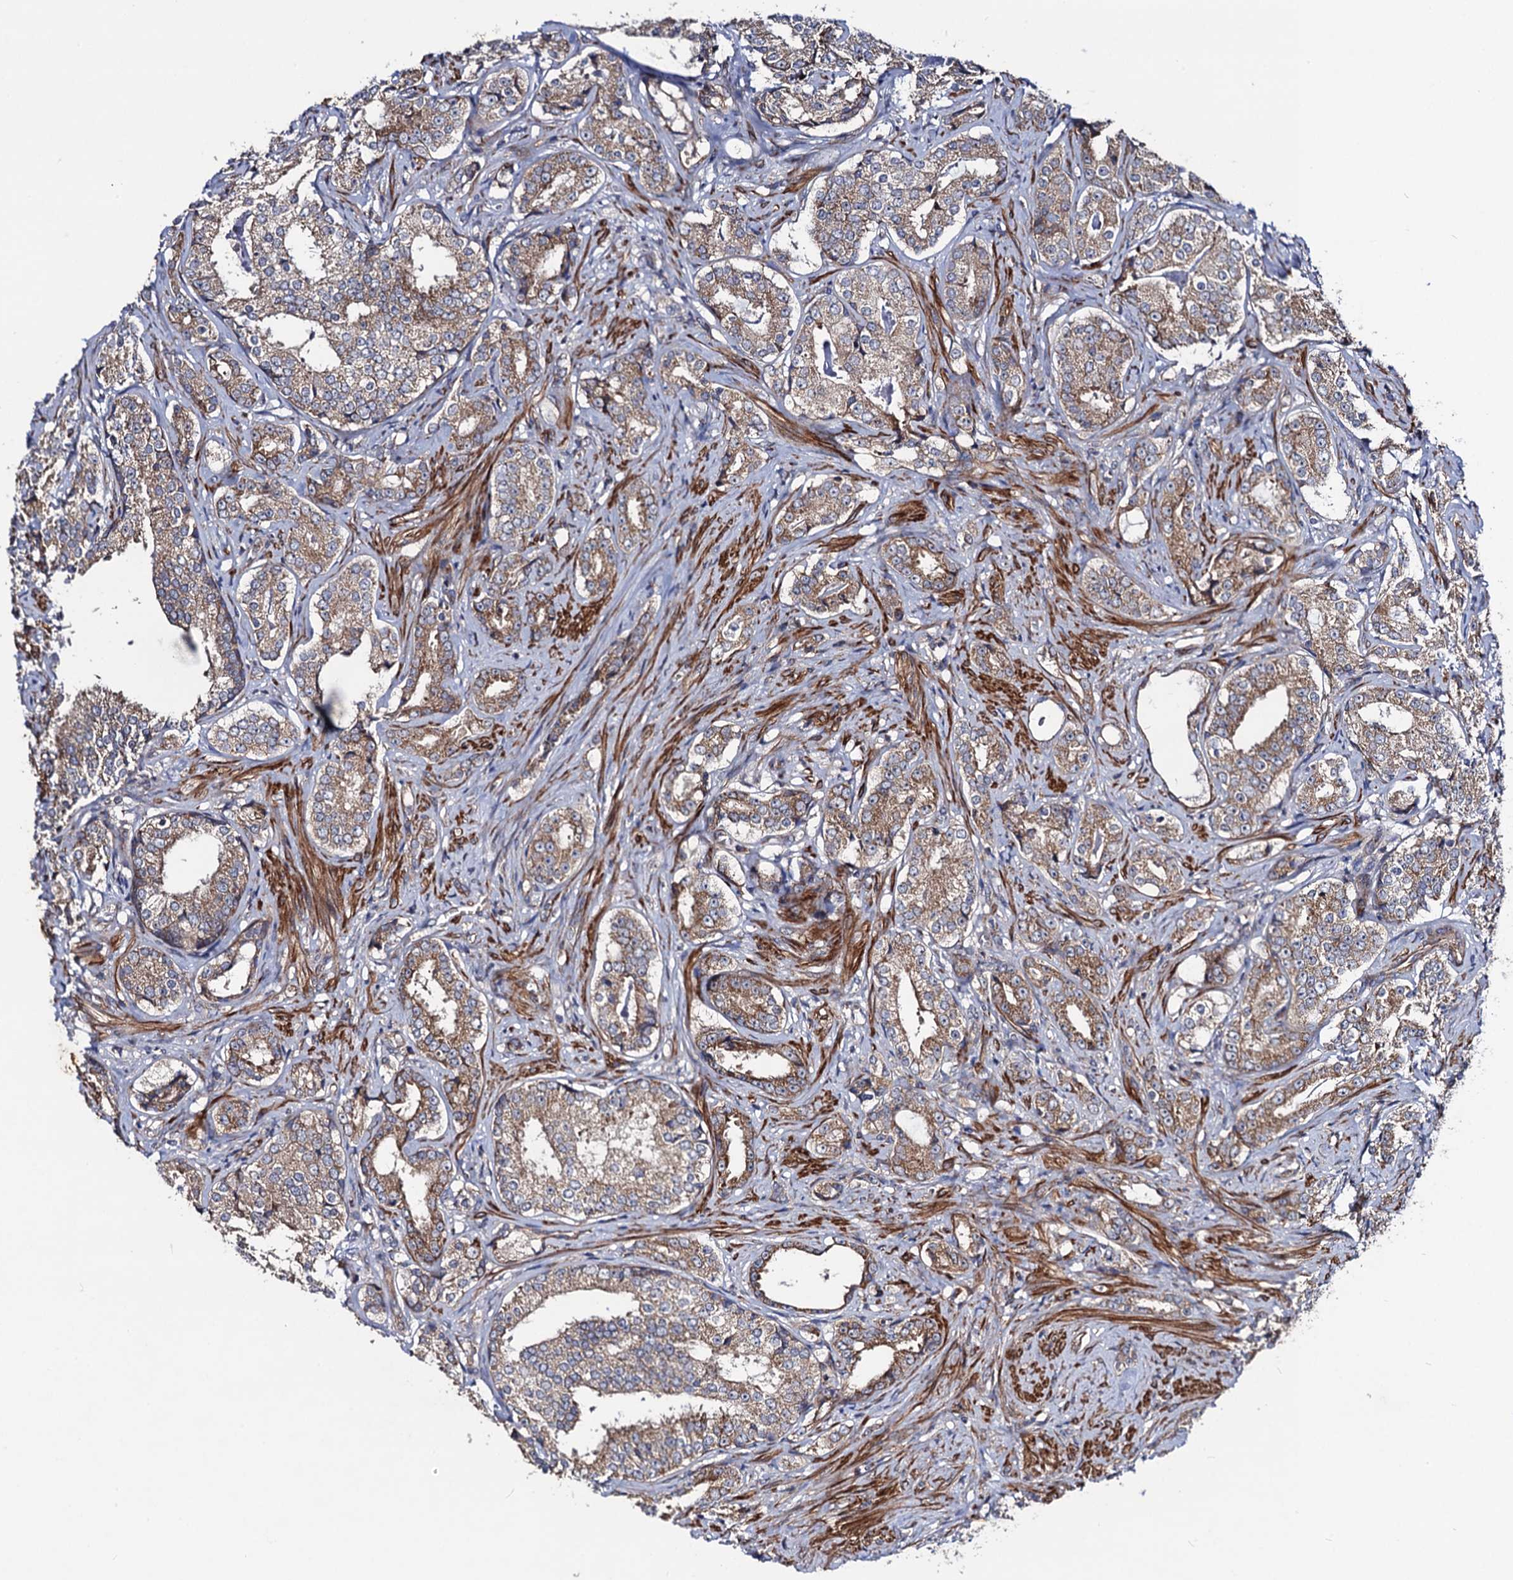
{"staining": {"intensity": "moderate", "quantity": "25%-75%", "location": "cytoplasmic/membranous"}, "tissue": "prostate cancer", "cell_type": "Tumor cells", "image_type": "cancer", "snomed": [{"axis": "morphology", "description": "Adenocarcinoma, High grade"}, {"axis": "topography", "description": "Prostate"}], "caption": "DAB immunohistochemical staining of human high-grade adenocarcinoma (prostate) shows moderate cytoplasmic/membranous protein staining in about 25%-75% of tumor cells. The protein is shown in brown color, while the nuclei are stained blue.", "gene": "DYDC1", "patient": {"sex": "male", "age": 58}}